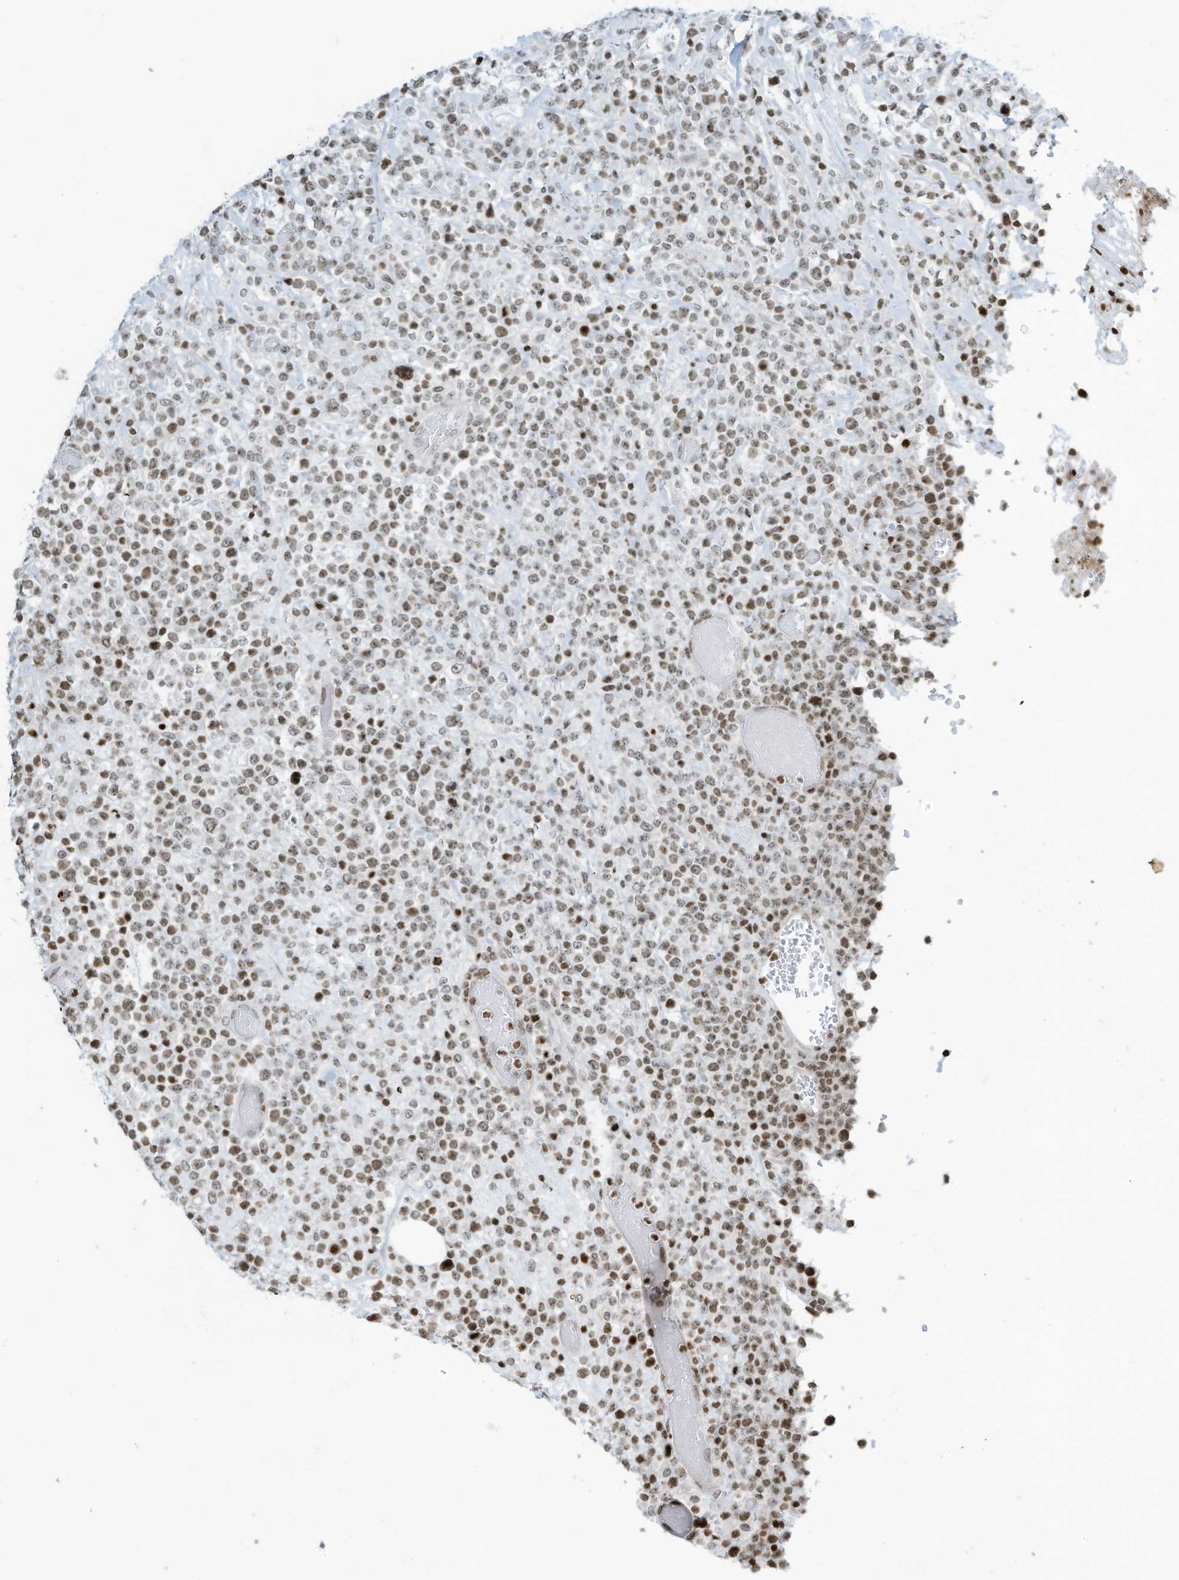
{"staining": {"intensity": "moderate", "quantity": ">75%", "location": "nuclear"}, "tissue": "lymphoma", "cell_type": "Tumor cells", "image_type": "cancer", "snomed": [{"axis": "morphology", "description": "Malignant lymphoma, non-Hodgkin's type, High grade"}, {"axis": "topography", "description": "Colon"}], "caption": "Malignant lymphoma, non-Hodgkin's type (high-grade) tissue exhibits moderate nuclear expression in approximately >75% of tumor cells", "gene": "ADI1", "patient": {"sex": "female", "age": 53}}